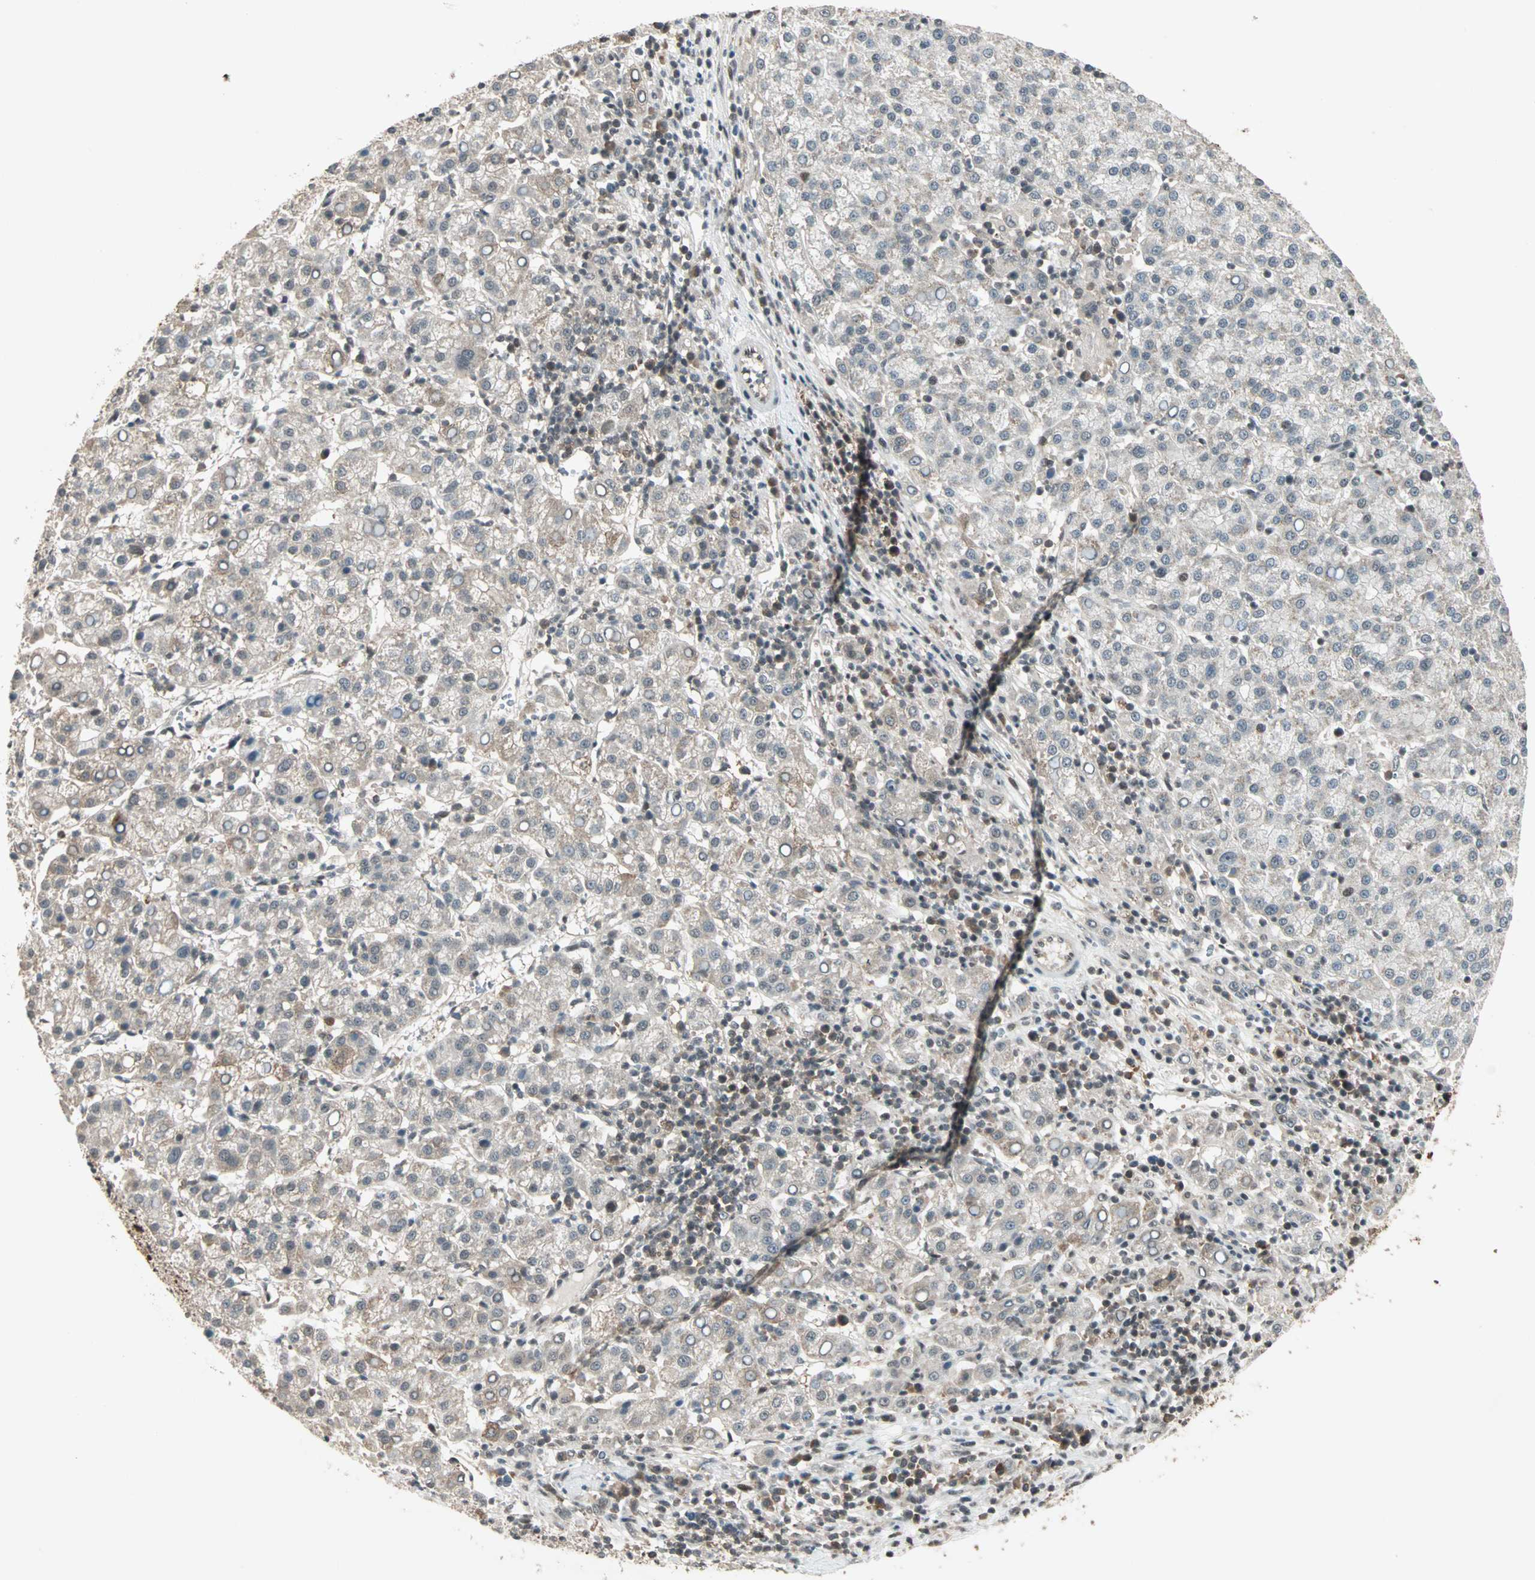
{"staining": {"intensity": "weak", "quantity": ">75%", "location": "cytoplasmic/membranous"}, "tissue": "liver cancer", "cell_type": "Tumor cells", "image_type": "cancer", "snomed": [{"axis": "morphology", "description": "Carcinoma, Hepatocellular, NOS"}, {"axis": "topography", "description": "Liver"}], "caption": "Human hepatocellular carcinoma (liver) stained with a brown dye demonstrates weak cytoplasmic/membranous positive expression in about >75% of tumor cells.", "gene": "ZNF44", "patient": {"sex": "female", "age": 58}}